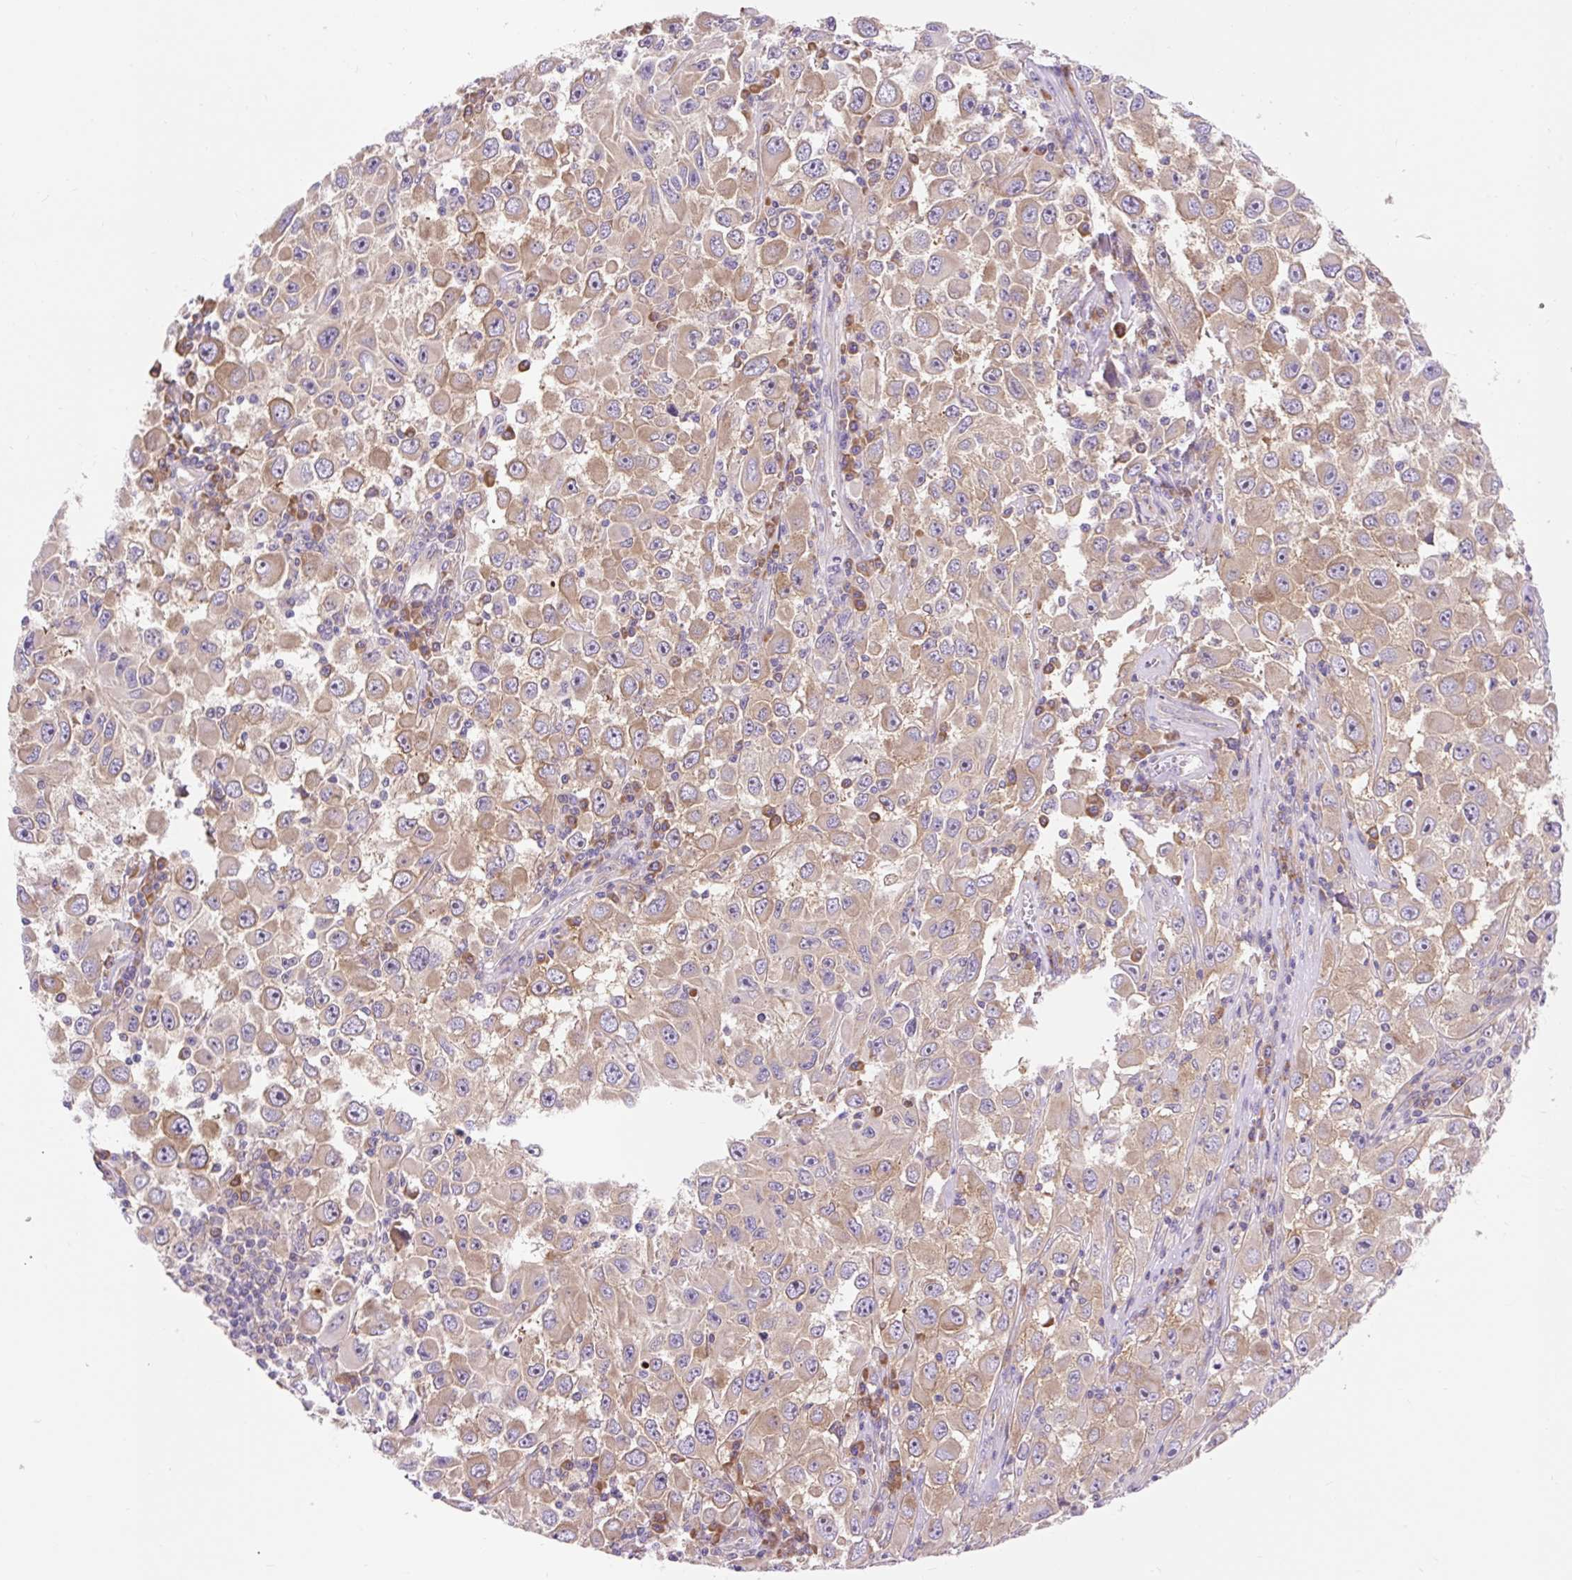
{"staining": {"intensity": "moderate", "quantity": ">75%", "location": "cytoplasmic/membranous"}, "tissue": "melanoma", "cell_type": "Tumor cells", "image_type": "cancer", "snomed": [{"axis": "morphology", "description": "Malignant melanoma, Metastatic site"}, {"axis": "topography", "description": "Lymph node"}], "caption": "There is medium levels of moderate cytoplasmic/membranous expression in tumor cells of malignant melanoma (metastatic site), as demonstrated by immunohistochemical staining (brown color).", "gene": "GPR45", "patient": {"sex": "female", "age": 67}}